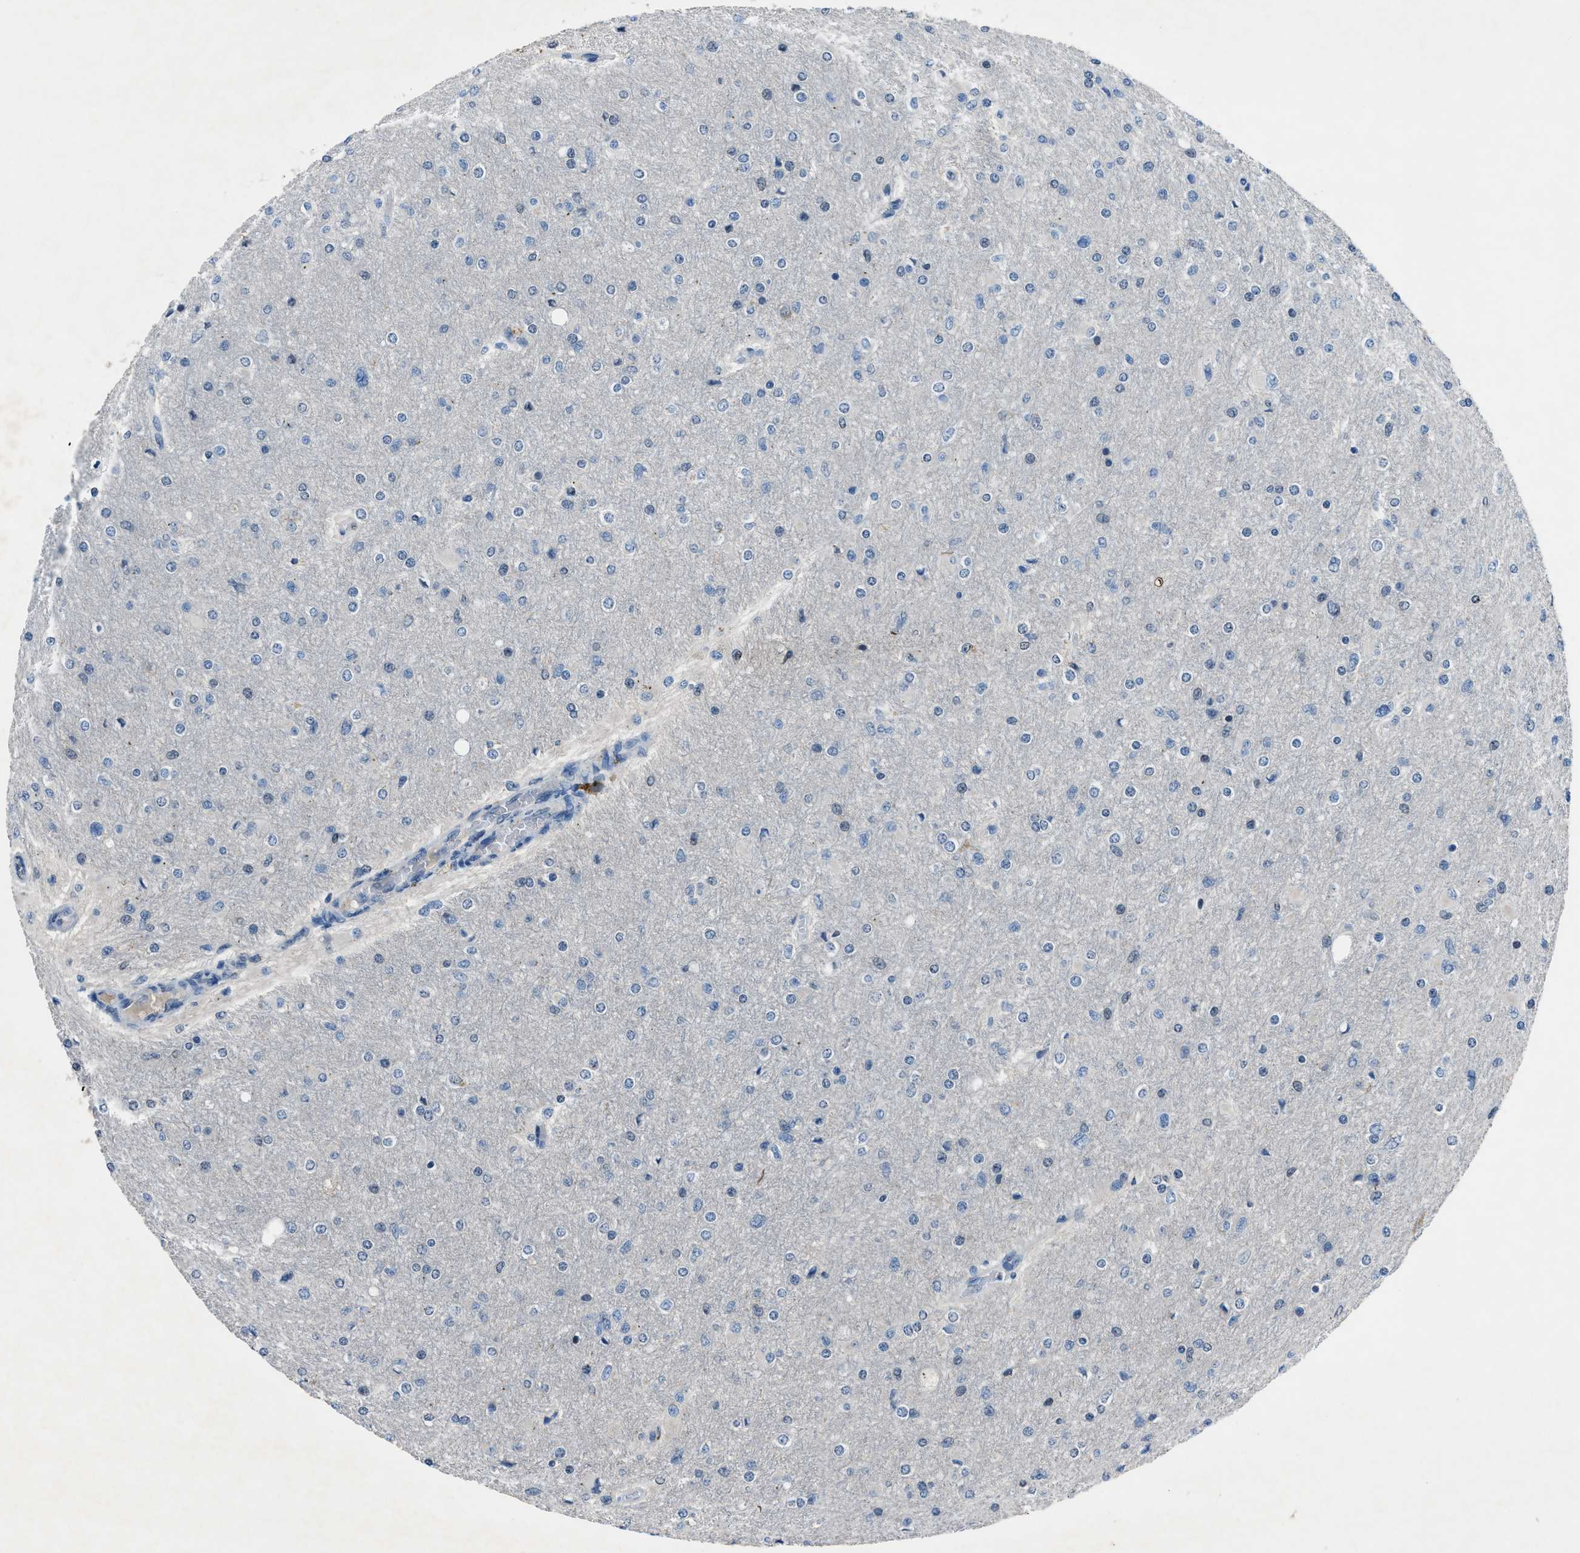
{"staining": {"intensity": "negative", "quantity": "none", "location": "none"}, "tissue": "glioma", "cell_type": "Tumor cells", "image_type": "cancer", "snomed": [{"axis": "morphology", "description": "Glioma, malignant, High grade"}, {"axis": "topography", "description": "Cerebral cortex"}], "caption": "IHC of glioma demonstrates no expression in tumor cells.", "gene": "DUSP19", "patient": {"sex": "female", "age": 36}}